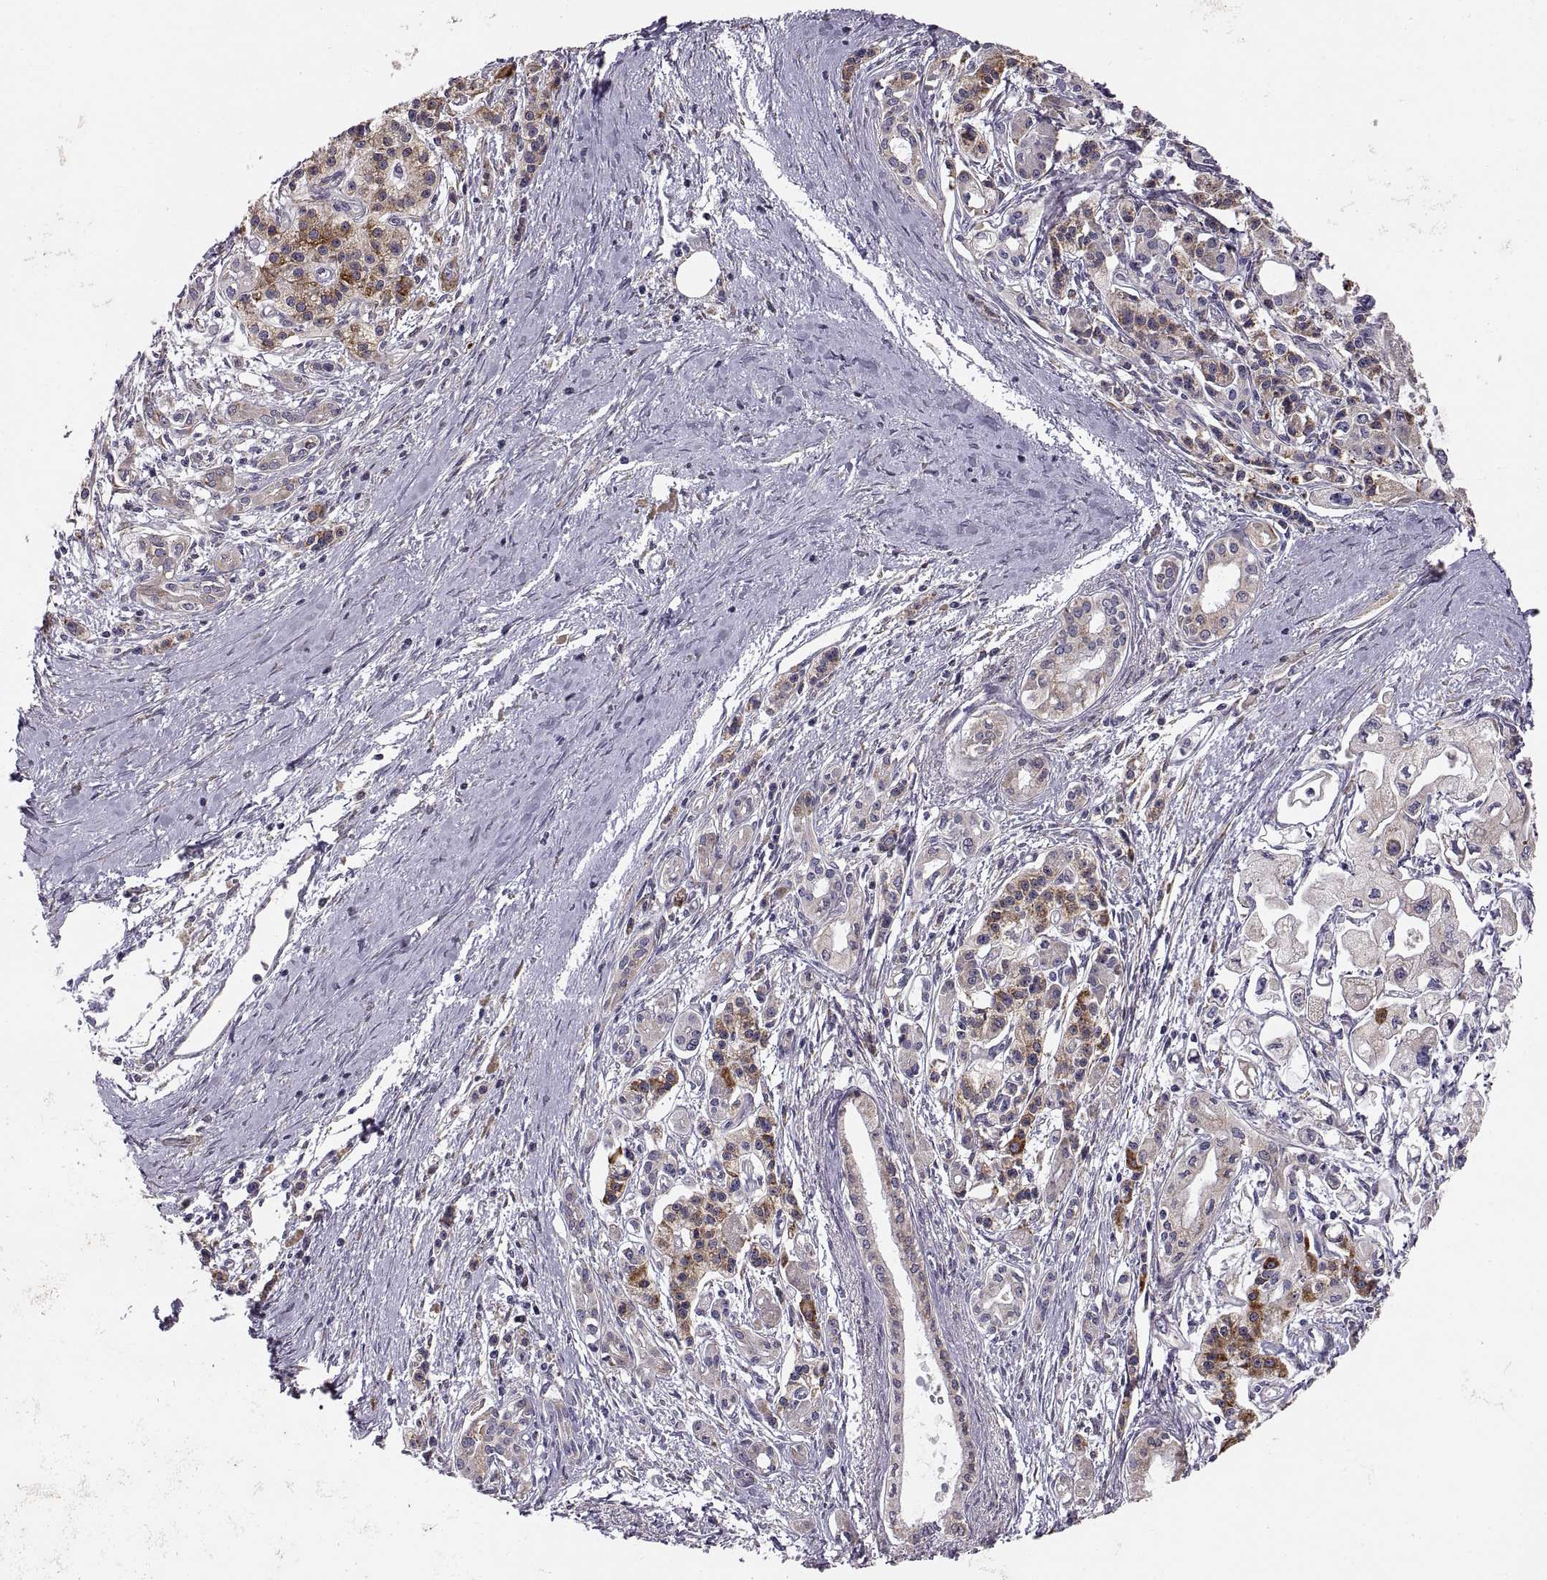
{"staining": {"intensity": "strong", "quantity": "<25%", "location": "cytoplasmic/membranous"}, "tissue": "pancreatic cancer", "cell_type": "Tumor cells", "image_type": "cancer", "snomed": [{"axis": "morphology", "description": "Adenocarcinoma, NOS"}, {"axis": "topography", "description": "Pancreas"}], "caption": "About <25% of tumor cells in pancreatic cancer reveal strong cytoplasmic/membranous protein positivity as visualized by brown immunohistochemical staining.", "gene": "PLEKHB2", "patient": {"sex": "male", "age": 70}}